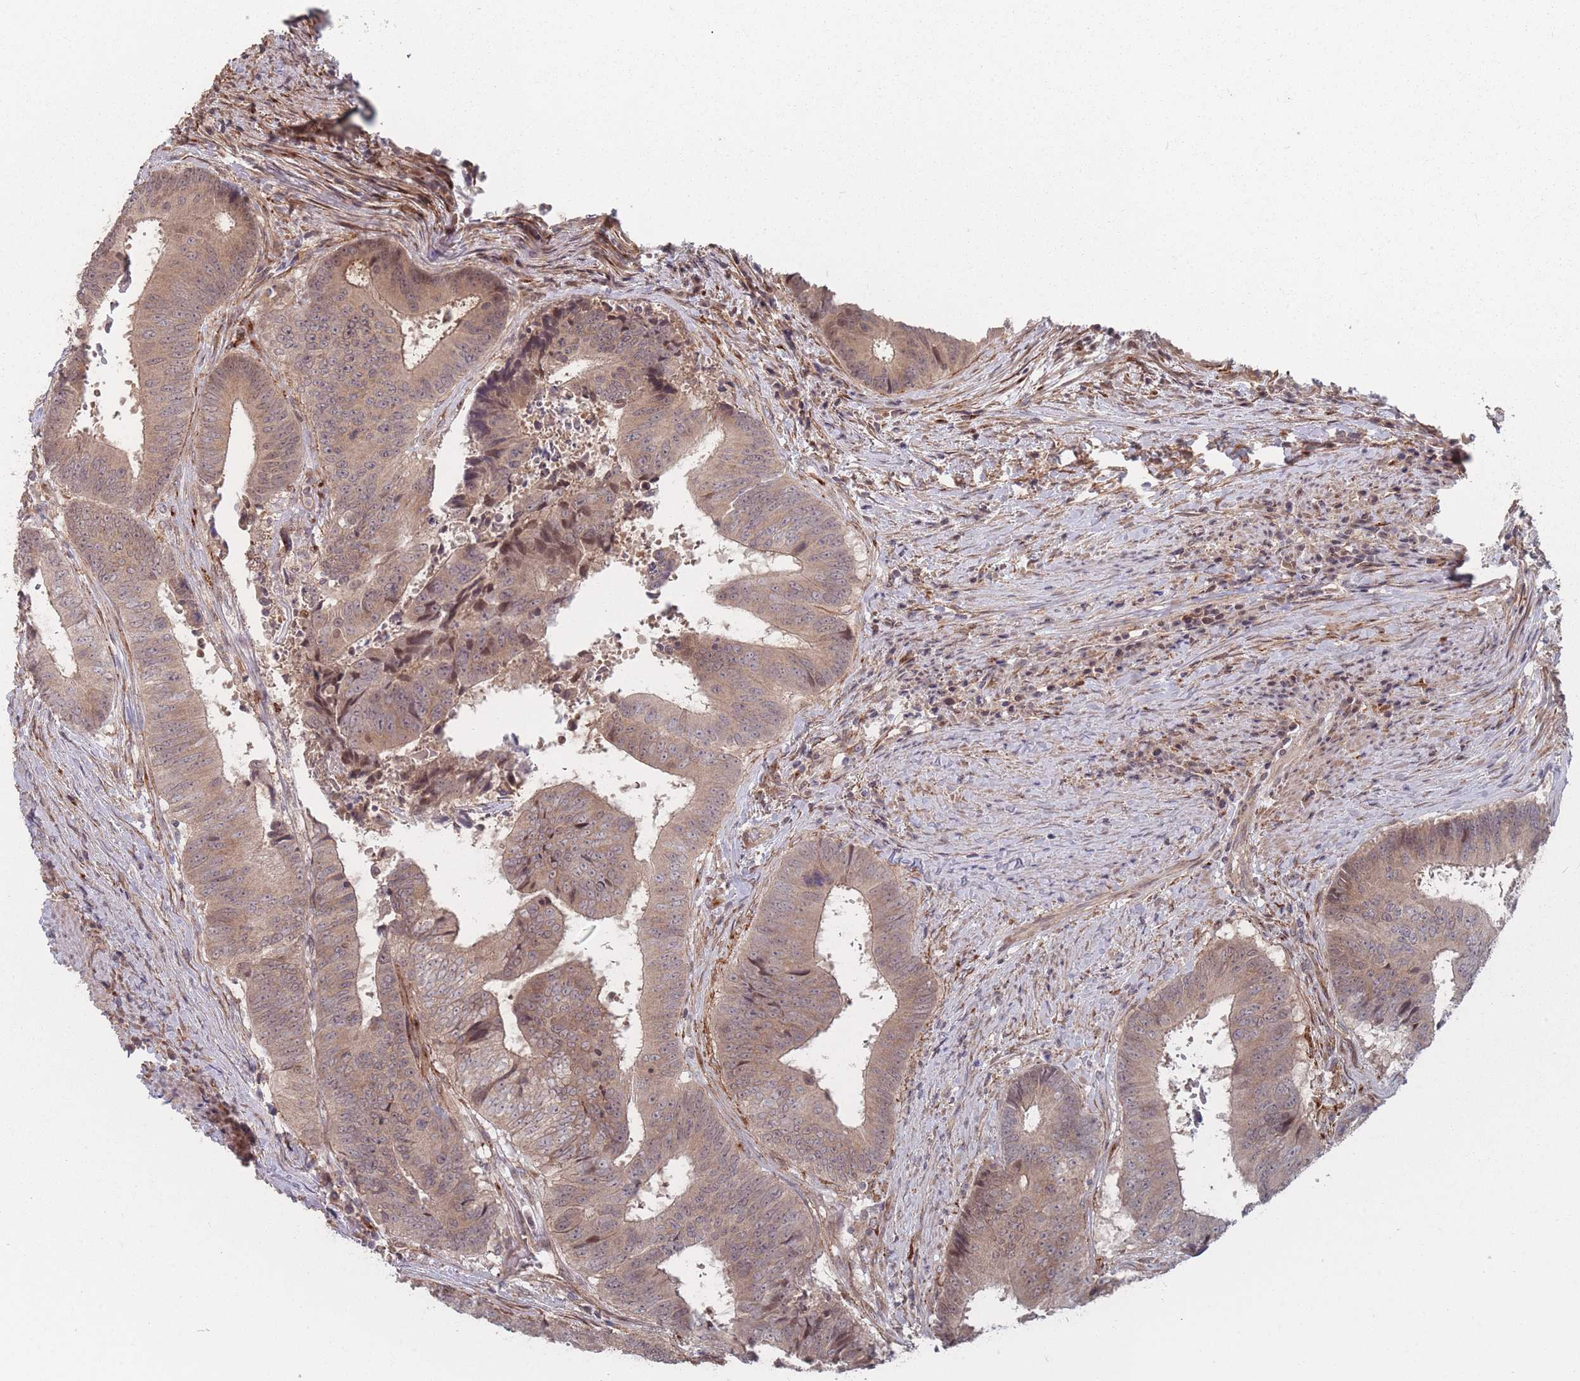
{"staining": {"intensity": "moderate", "quantity": ">75%", "location": "cytoplasmic/membranous"}, "tissue": "colorectal cancer", "cell_type": "Tumor cells", "image_type": "cancer", "snomed": [{"axis": "morphology", "description": "Adenocarcinoma, NOS"}, {"axis": "topography", "description": "Rectum"}], "caption": "Tumor cells demonstrate medium levels of moderate cytoplasmic/membranous positivity in about >75% of cells in human adenocarcinoma (colorectal).", "gene": "CNTRL", "patient": {"sex": "male", "age": 72}}